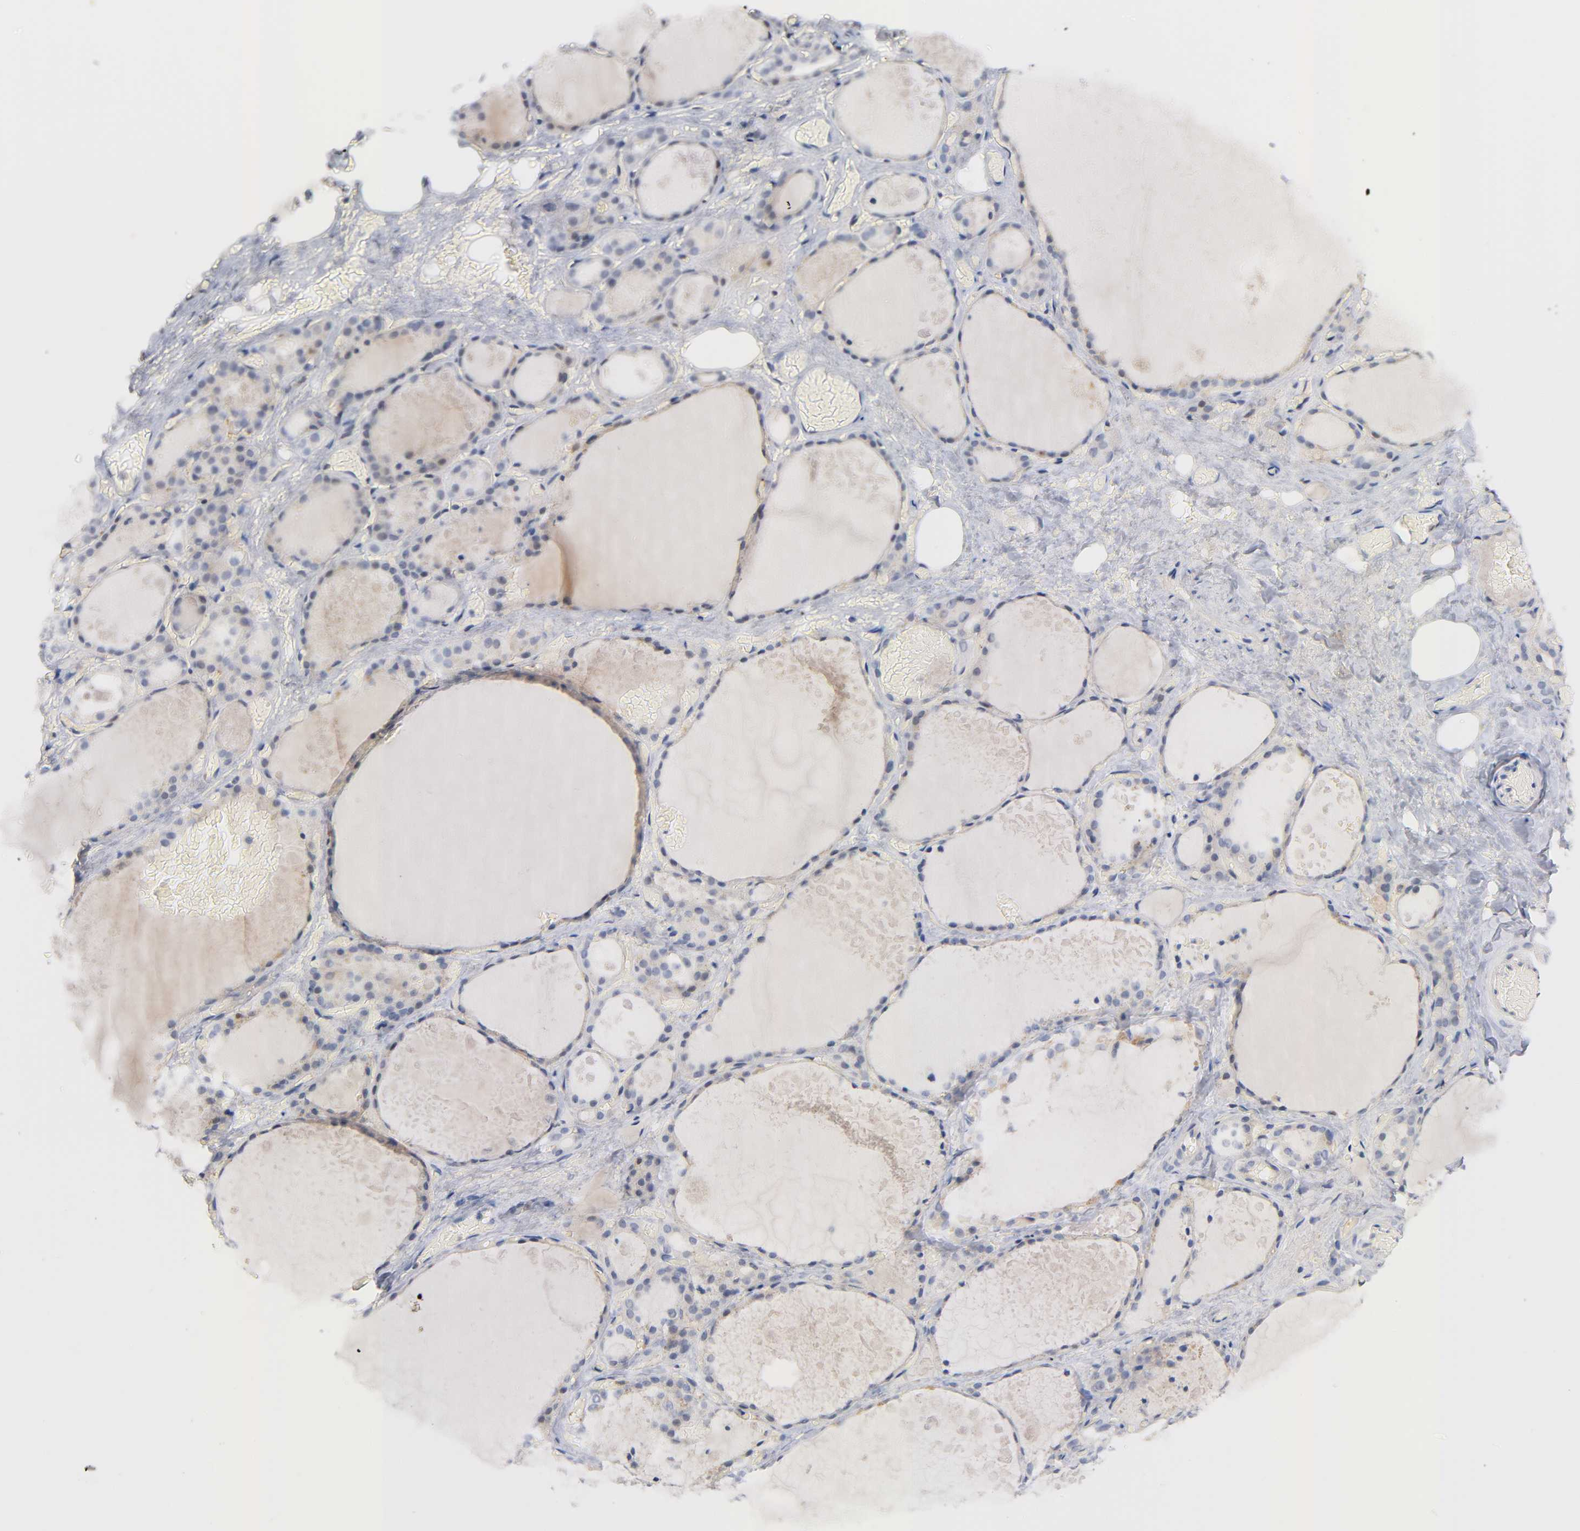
{"staining": {"intensity": "weak", "quantity": "<25%", "location": "cytoplasmic/membranous"}, "tissue": "thyroid gland", "cell_type": "Glandular cells", "image_type": "normal", "snomed": [{"axis": "morphology", "description": "Normal tissue, NOS"}, {"axis": "topography", "description": "Thyroid gland"}], "caption": "This image is of benign thyroid gland stained with immunohistochemistry to label a protein in brown with the nuclei are counter-stained blue. There is no positivity in glandular cells.", "gene": "IL18", "patient": {"sex": "male", "age": 61}}